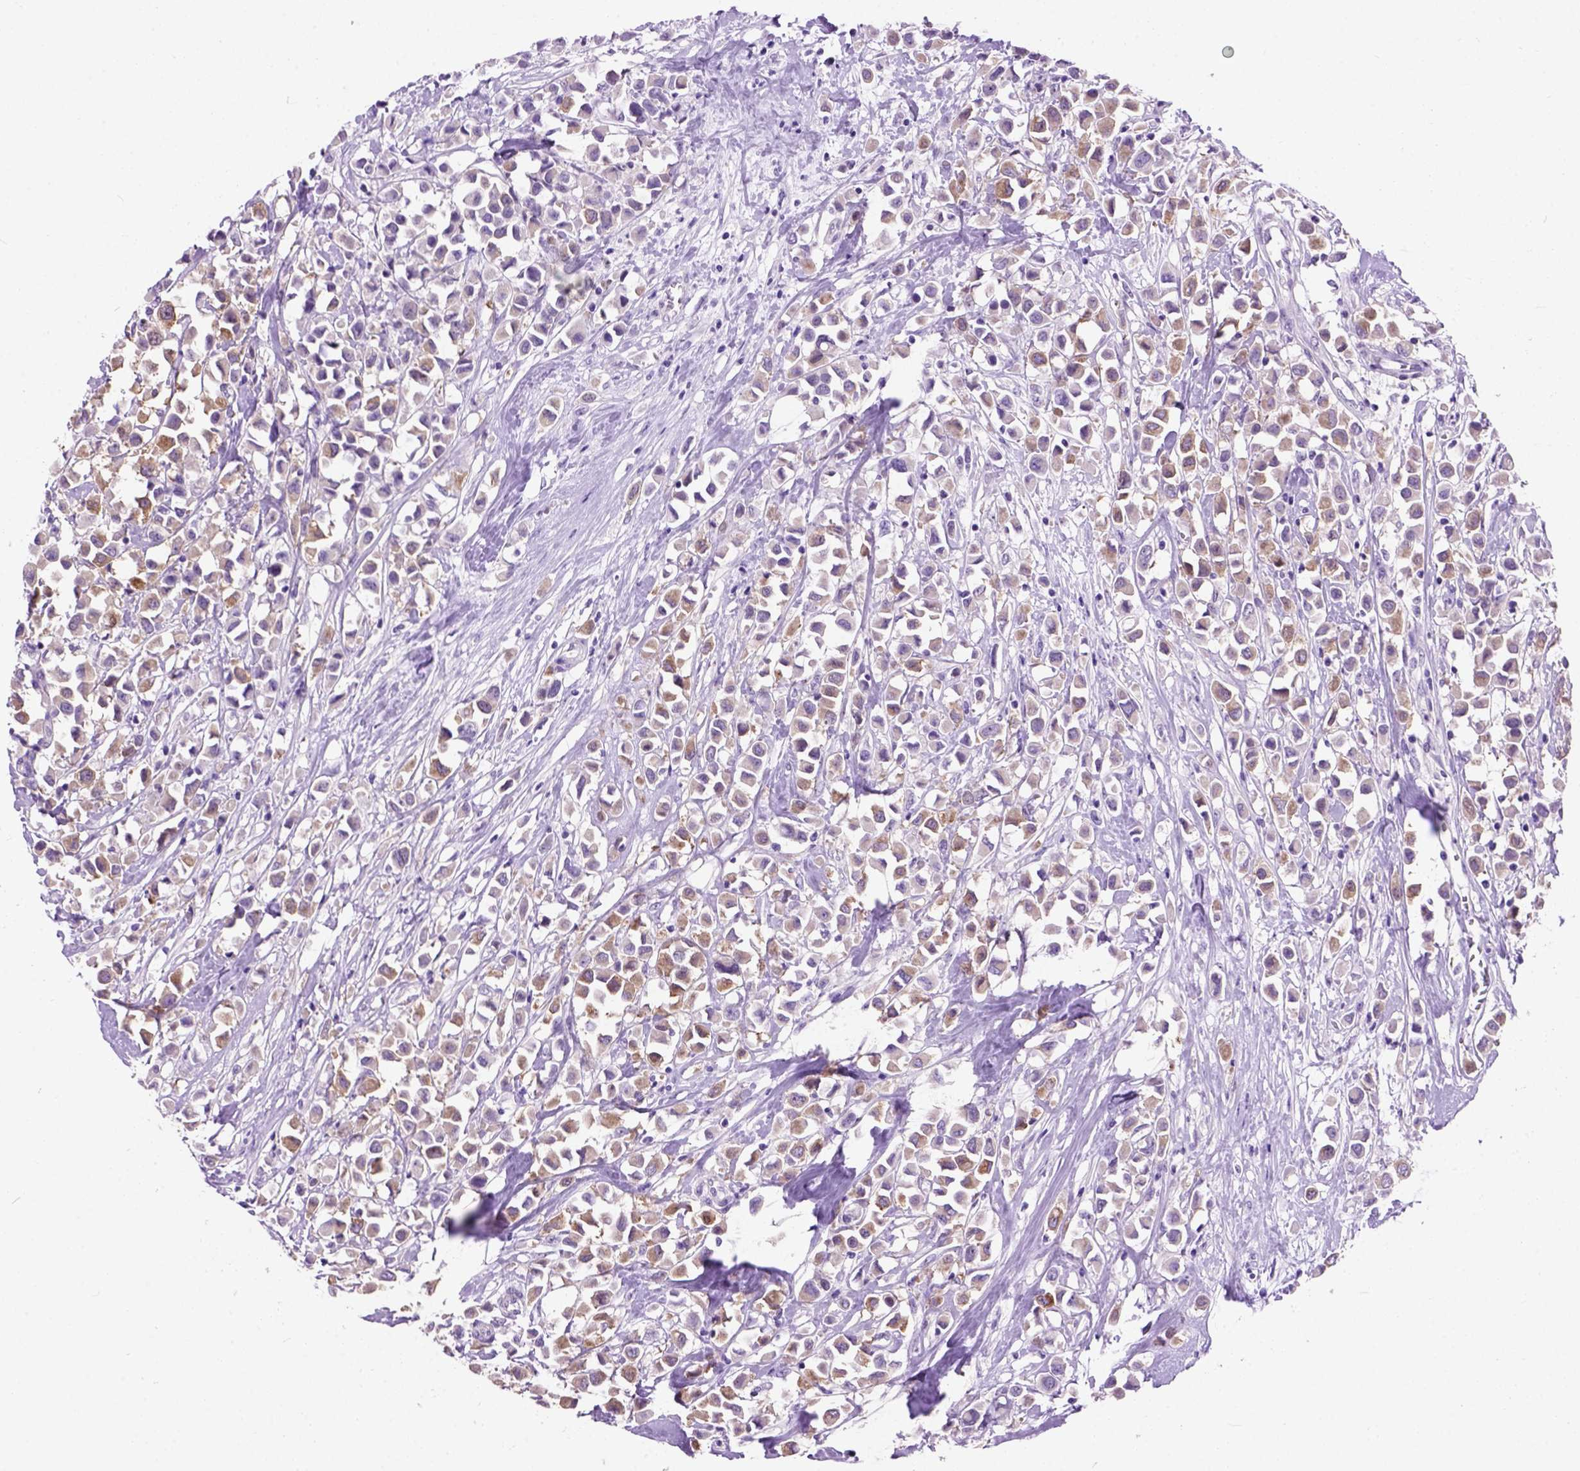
{"staining": {"intensity": "moderate", "quantity": "25%-75%", "location": "cytoplasmic/membranous"}, "tissue": "breast cancer", "cell_type": "Tumor cells", "image_type": "cancer", "snomed": [{"axis": "morphology", "description": "Duct carcinoma"}, {"axis": "topography", "description": "Breast"}], "caption": "This micrograph demonstrates immunohistochemistry (IHC) staining of human breast cancer, with medium moderate cytoplasmic/membranous staining in approximately 25%-75% of tumor cells.", "gene": "MAPT", "patient": {"sex": "female", "age": 61}}